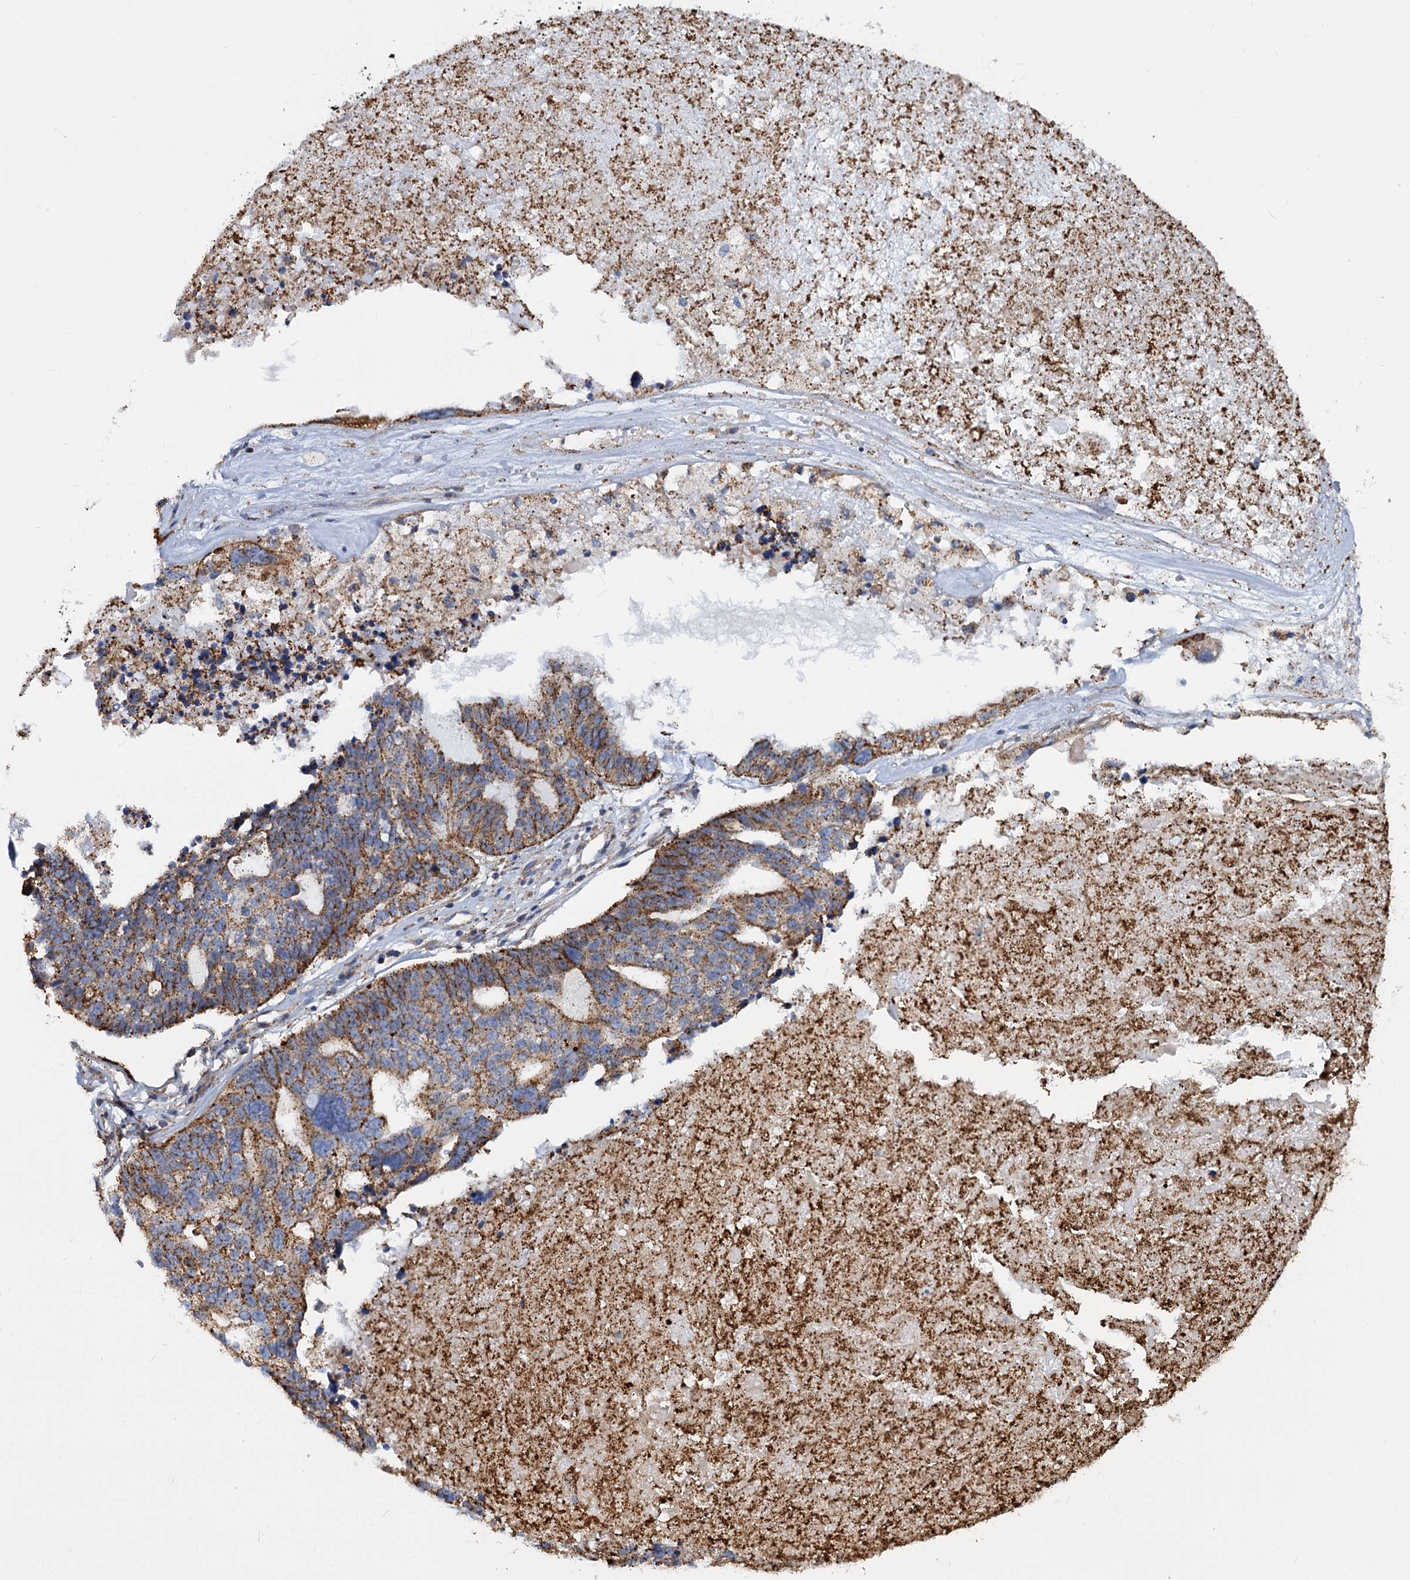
{"staining": {"intensity": "strong", "quantity": ">75%", "location": "cytoplasmic/membranous"}, "tissue": "ovarian cancer", "cell_type": "Tumor cells", "image_type": "cancer", "snomed": [{"axis": "morphology", "description": "Cystadenocarcinoma, serous, NOS"}, {"axis": "topography", "description": "Ovary"}], "caption": "Protein analysis of ovarian cancer (serous cystadenocarcinoma) tissue displays strong cytoplasmic/membranous positivity in approximately >75% of tumor cells. The protein is shown in brown color, while the nuclei are stained blue.", "gene": "PSEN1", "patient": {"sex": "female", "age": 59}}